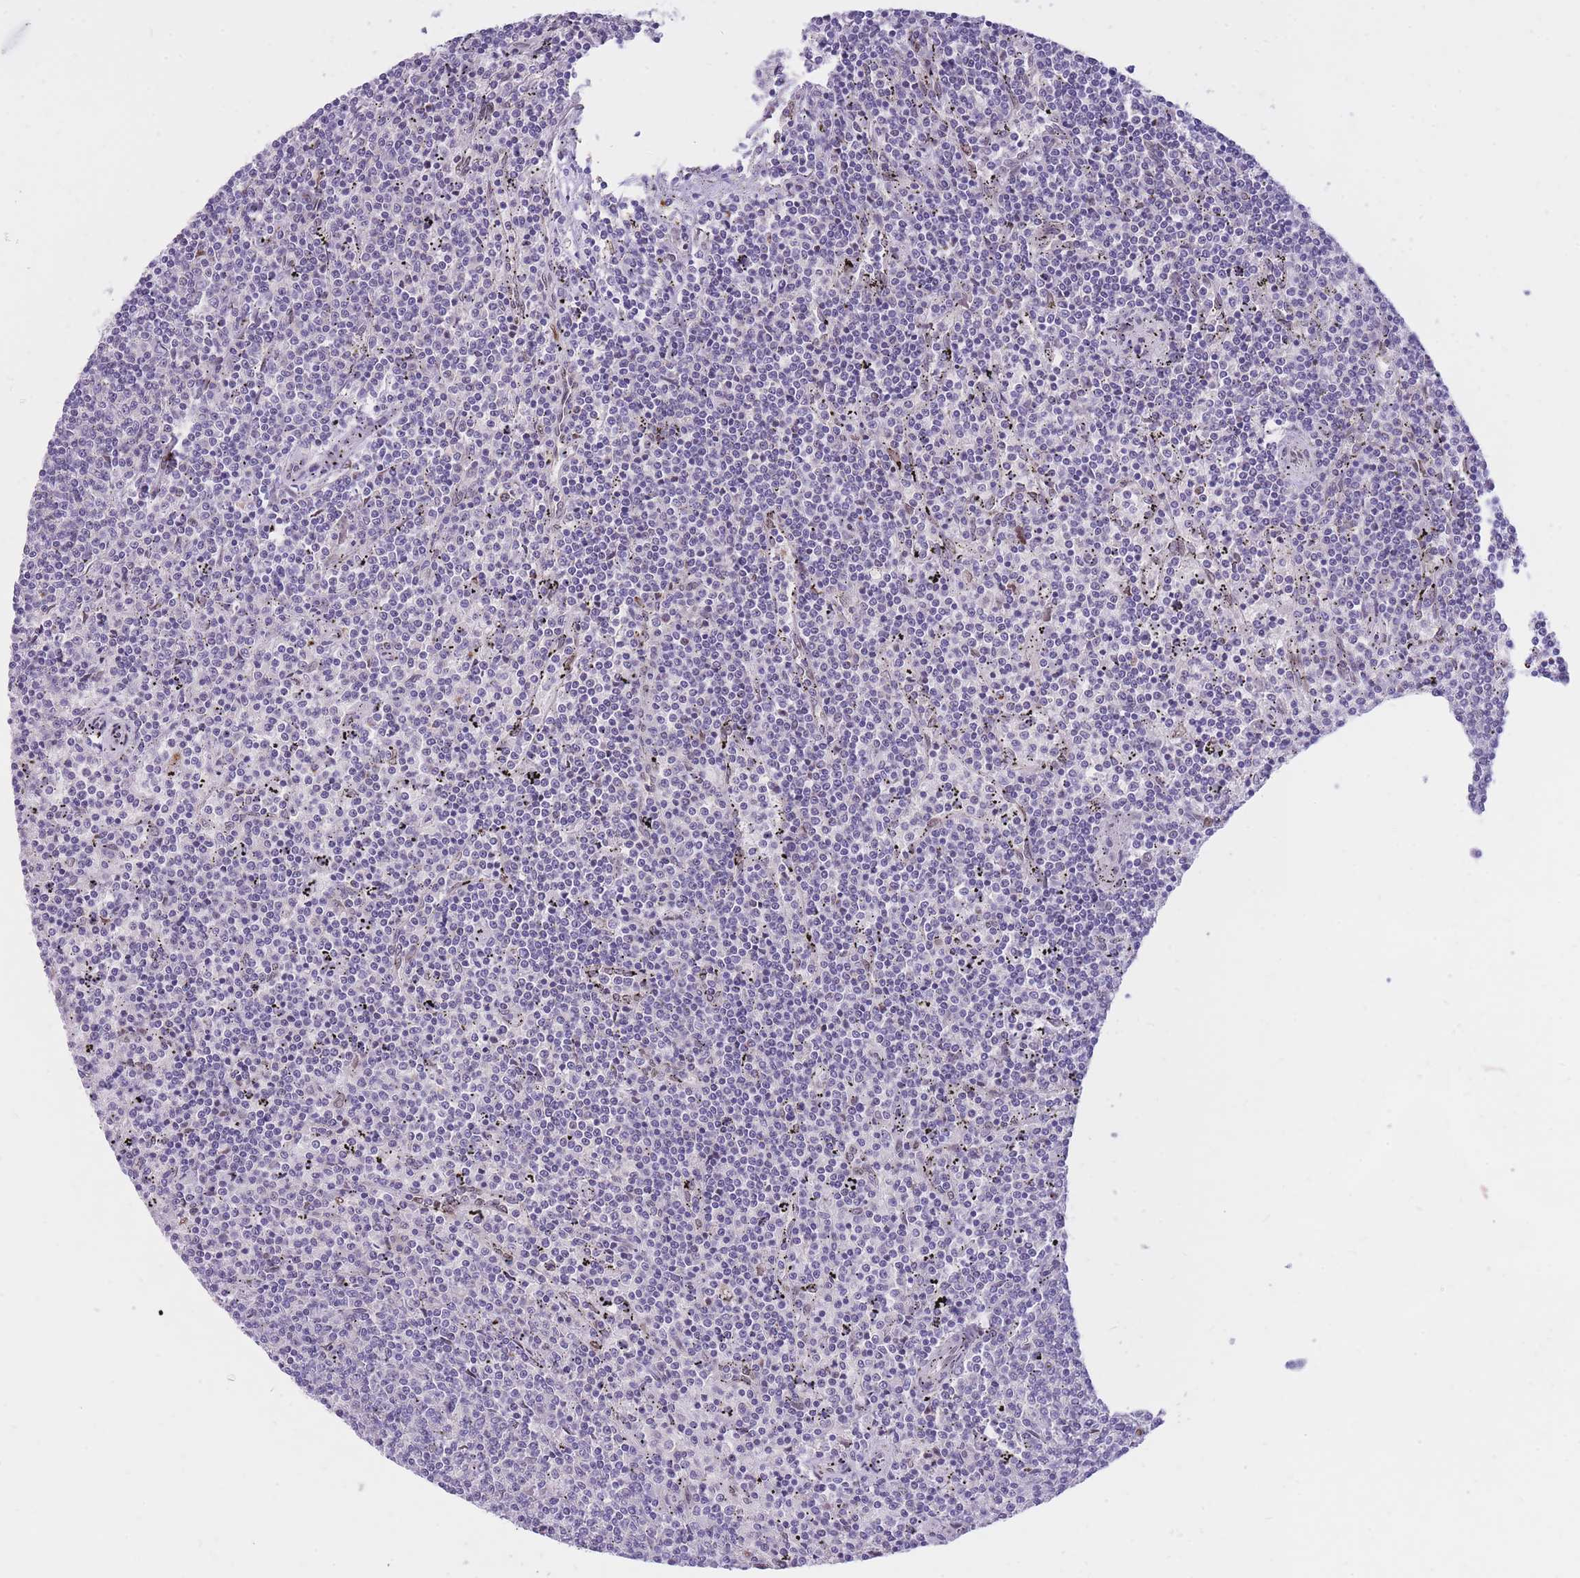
{"staining": {"intensity": "negative", "quantity": "none", "location": "none"}, "tissue": "lymphoma", "cell_type": "Tumor cells", "image_type": "cancer", "snomed": [{"axis": "morphology", "description": "Malignant lymphoma, non-Hodgkin's type, Low grade"}, {"axis": "topography", "description": "Spleen"}], "caption": "An immunohistochemistry (IHC) histopathology image of lymphoma is shown. There is no staining in tumor cells of lymphoma.", "gene": "HOOK2", "patient": {"sex": "female", "age": 50}}